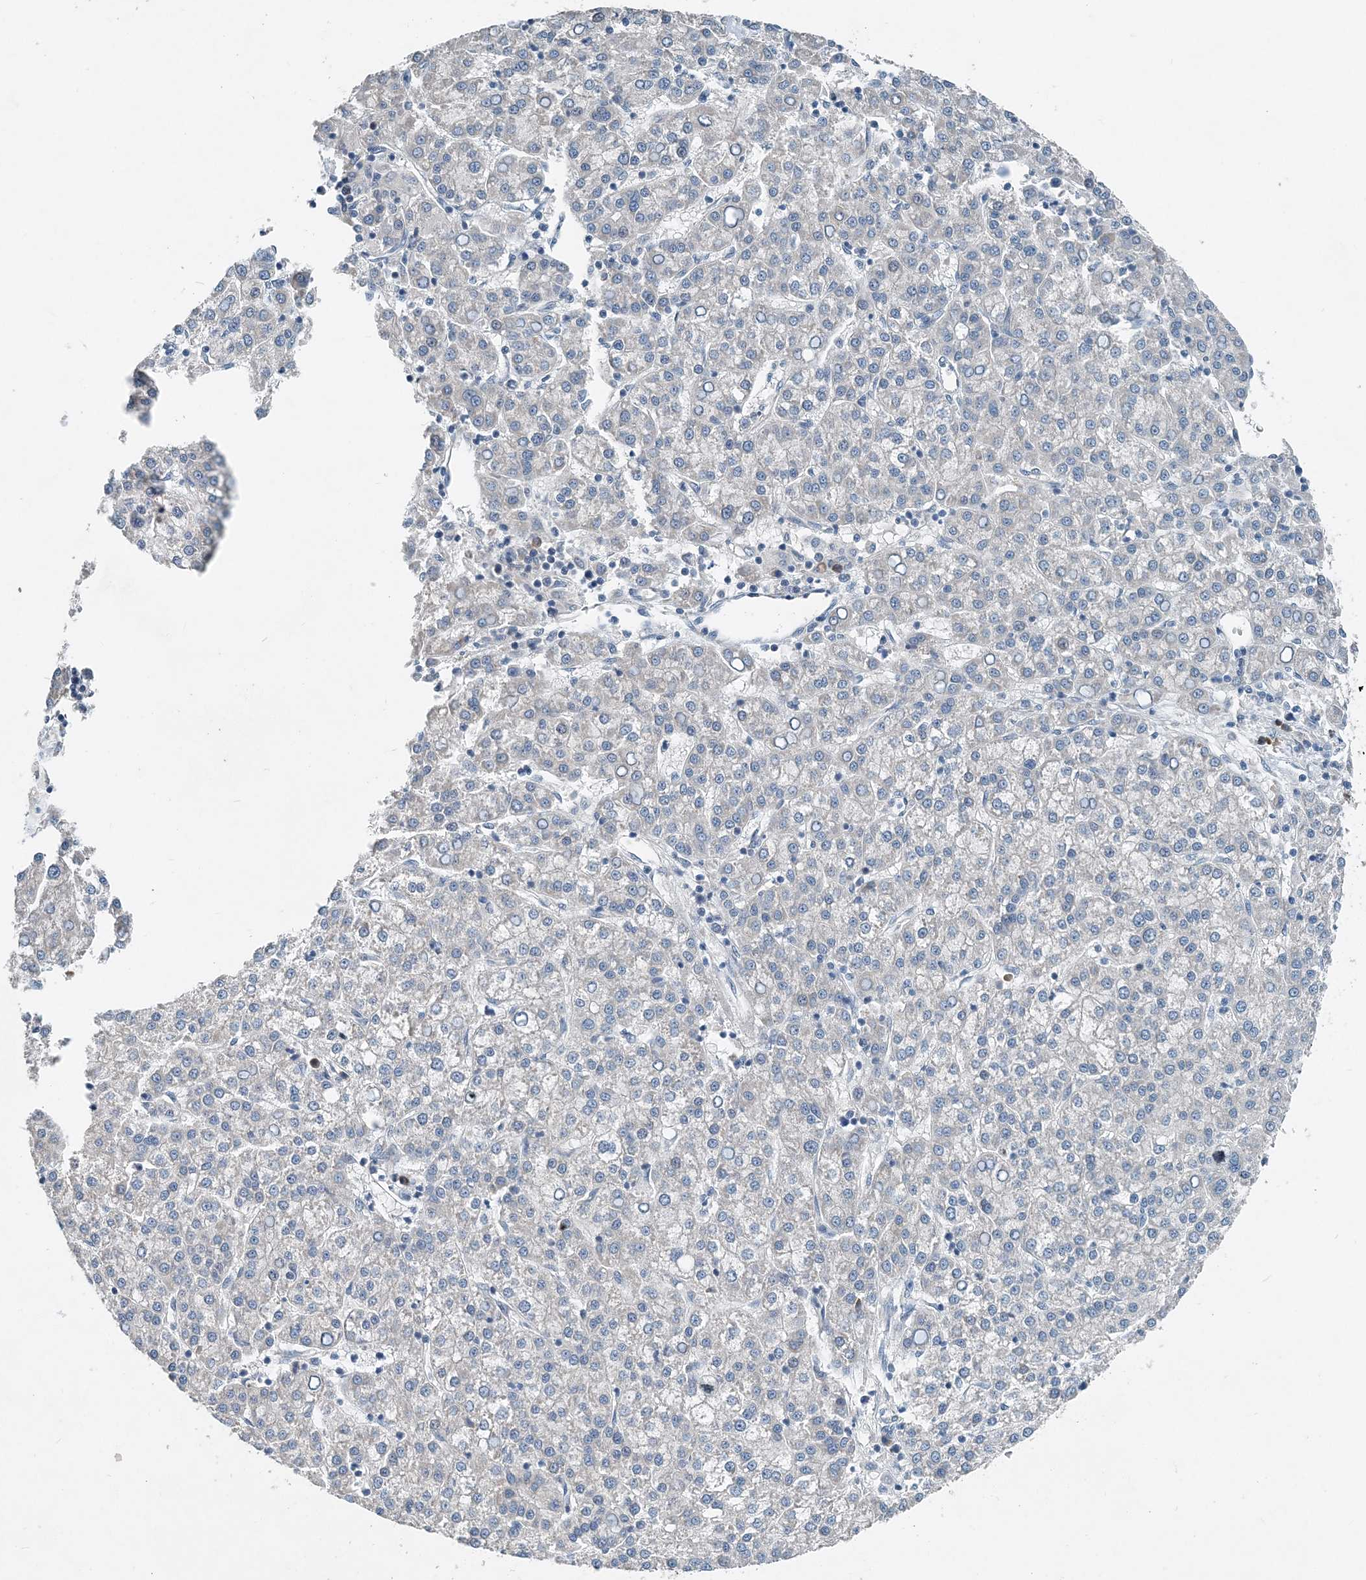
{"staining": {"intensity": "negative", "quantity": "none", "location": "none"}, "tissue": "liver cancer", "cell_type": "Tumor cells", "image_type": "cancer", "snomed": [{"axis": "morphology", "description": "Carcinoma, Hepatocellular, NOS"}, {"axis": "topography", "description": "Liver"}], "caption": "Liver hepatocellular carcinoma stained for a protein using immunohistochemistry displays no staining tumor cells.", "gene": "EEF1A2", "patient": {"sex": "female", "age": 58}}